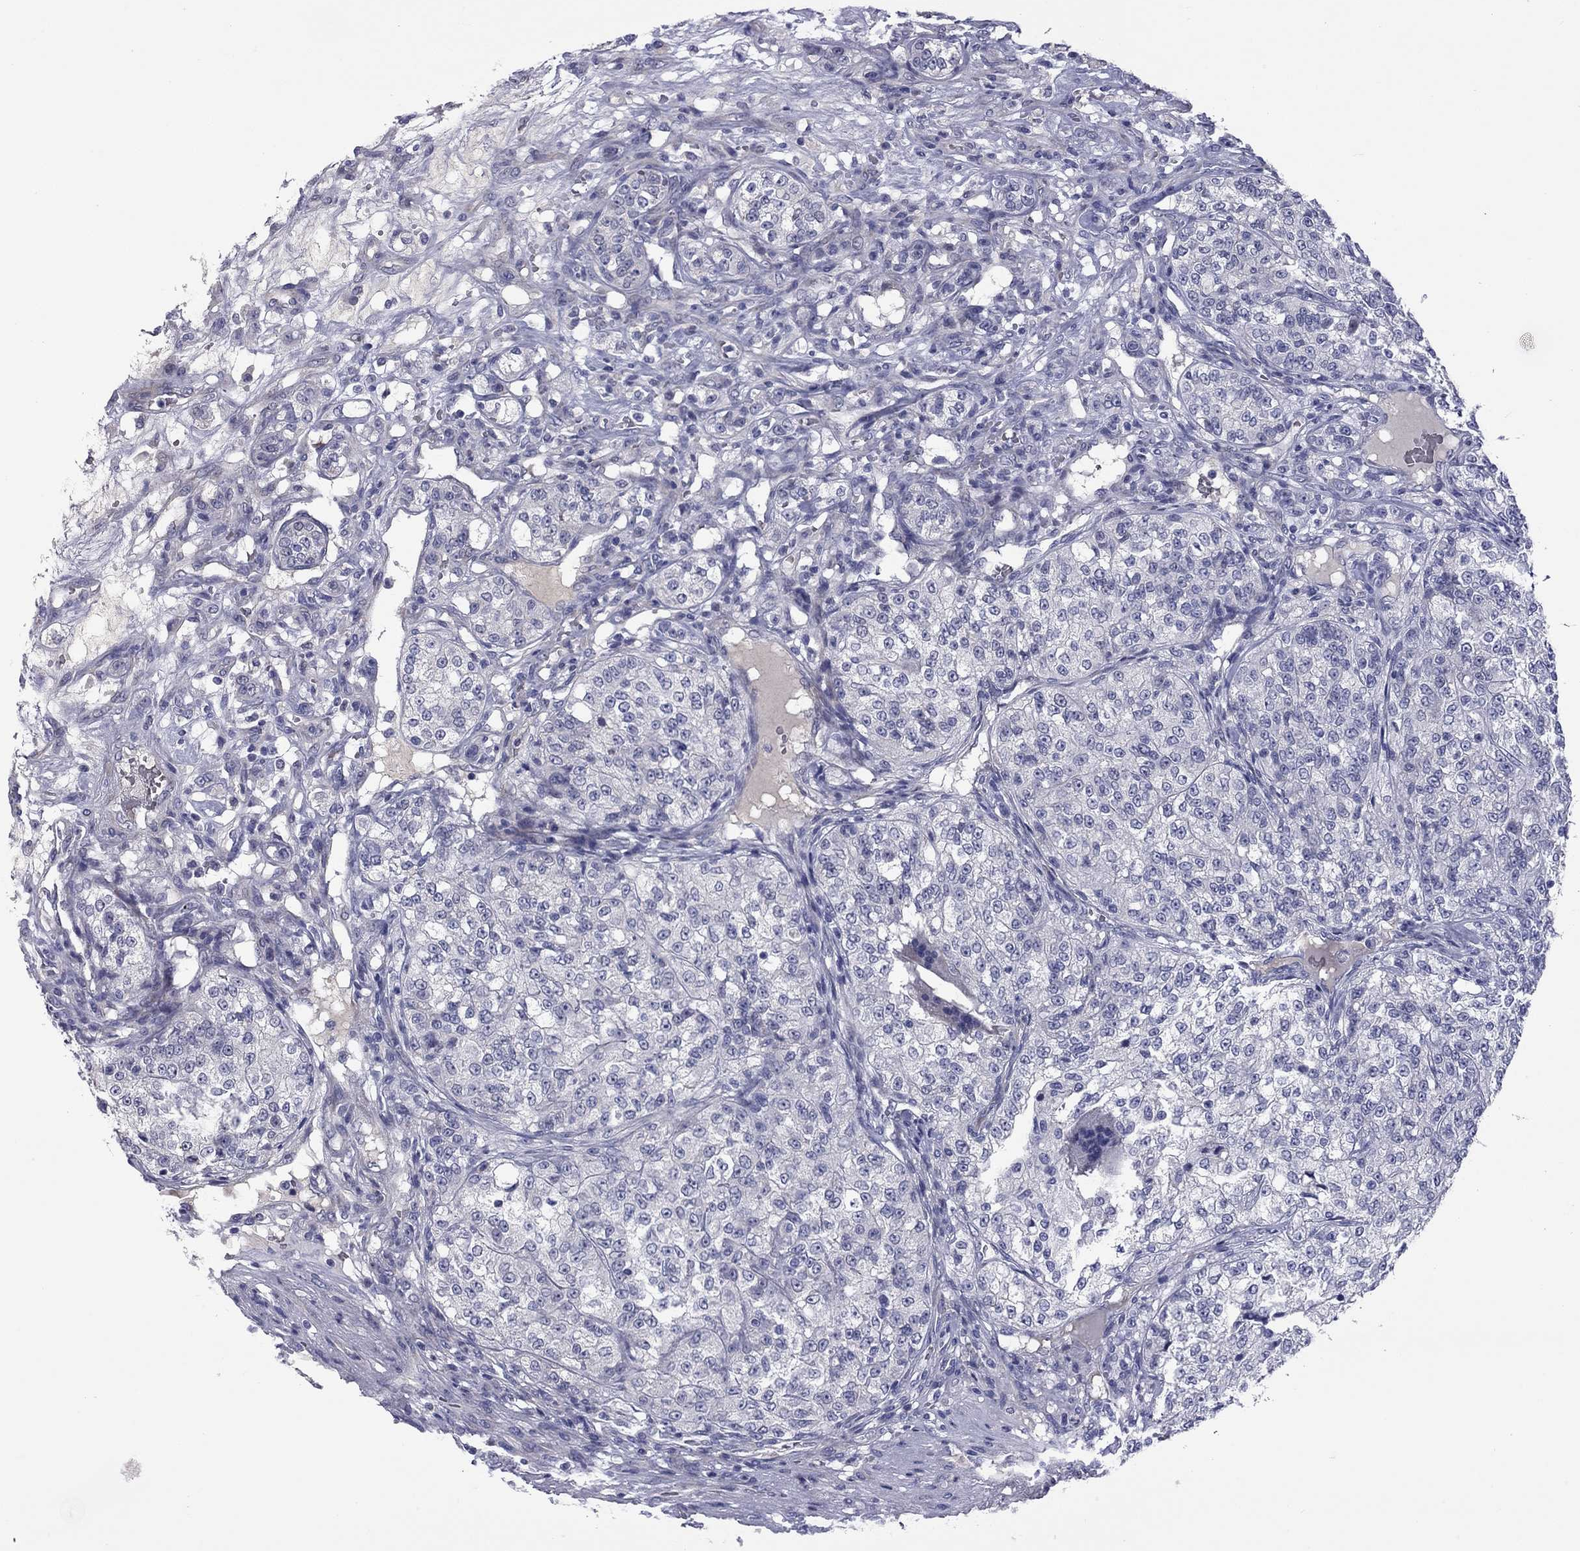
{"staining": {"intensity": "negative", "quantity": "none", "location": "none"}, "tissue": "renal cancer", "cell_type": "Tumor cells", "image_type": "cancer", "snomed": [{"axis": "morphology", "description": "Adenocarcinoma, NOS"}, {"axis": "topography", "description": "Kidney"}], "caption": "Human adenocarcinoma (renal) stained for a protein using immunohistochemistry (IHC) exhibits no positivity in tumor cells.", "gene": "UNC119B", "patient": {"sex": "female", "age": 63}}